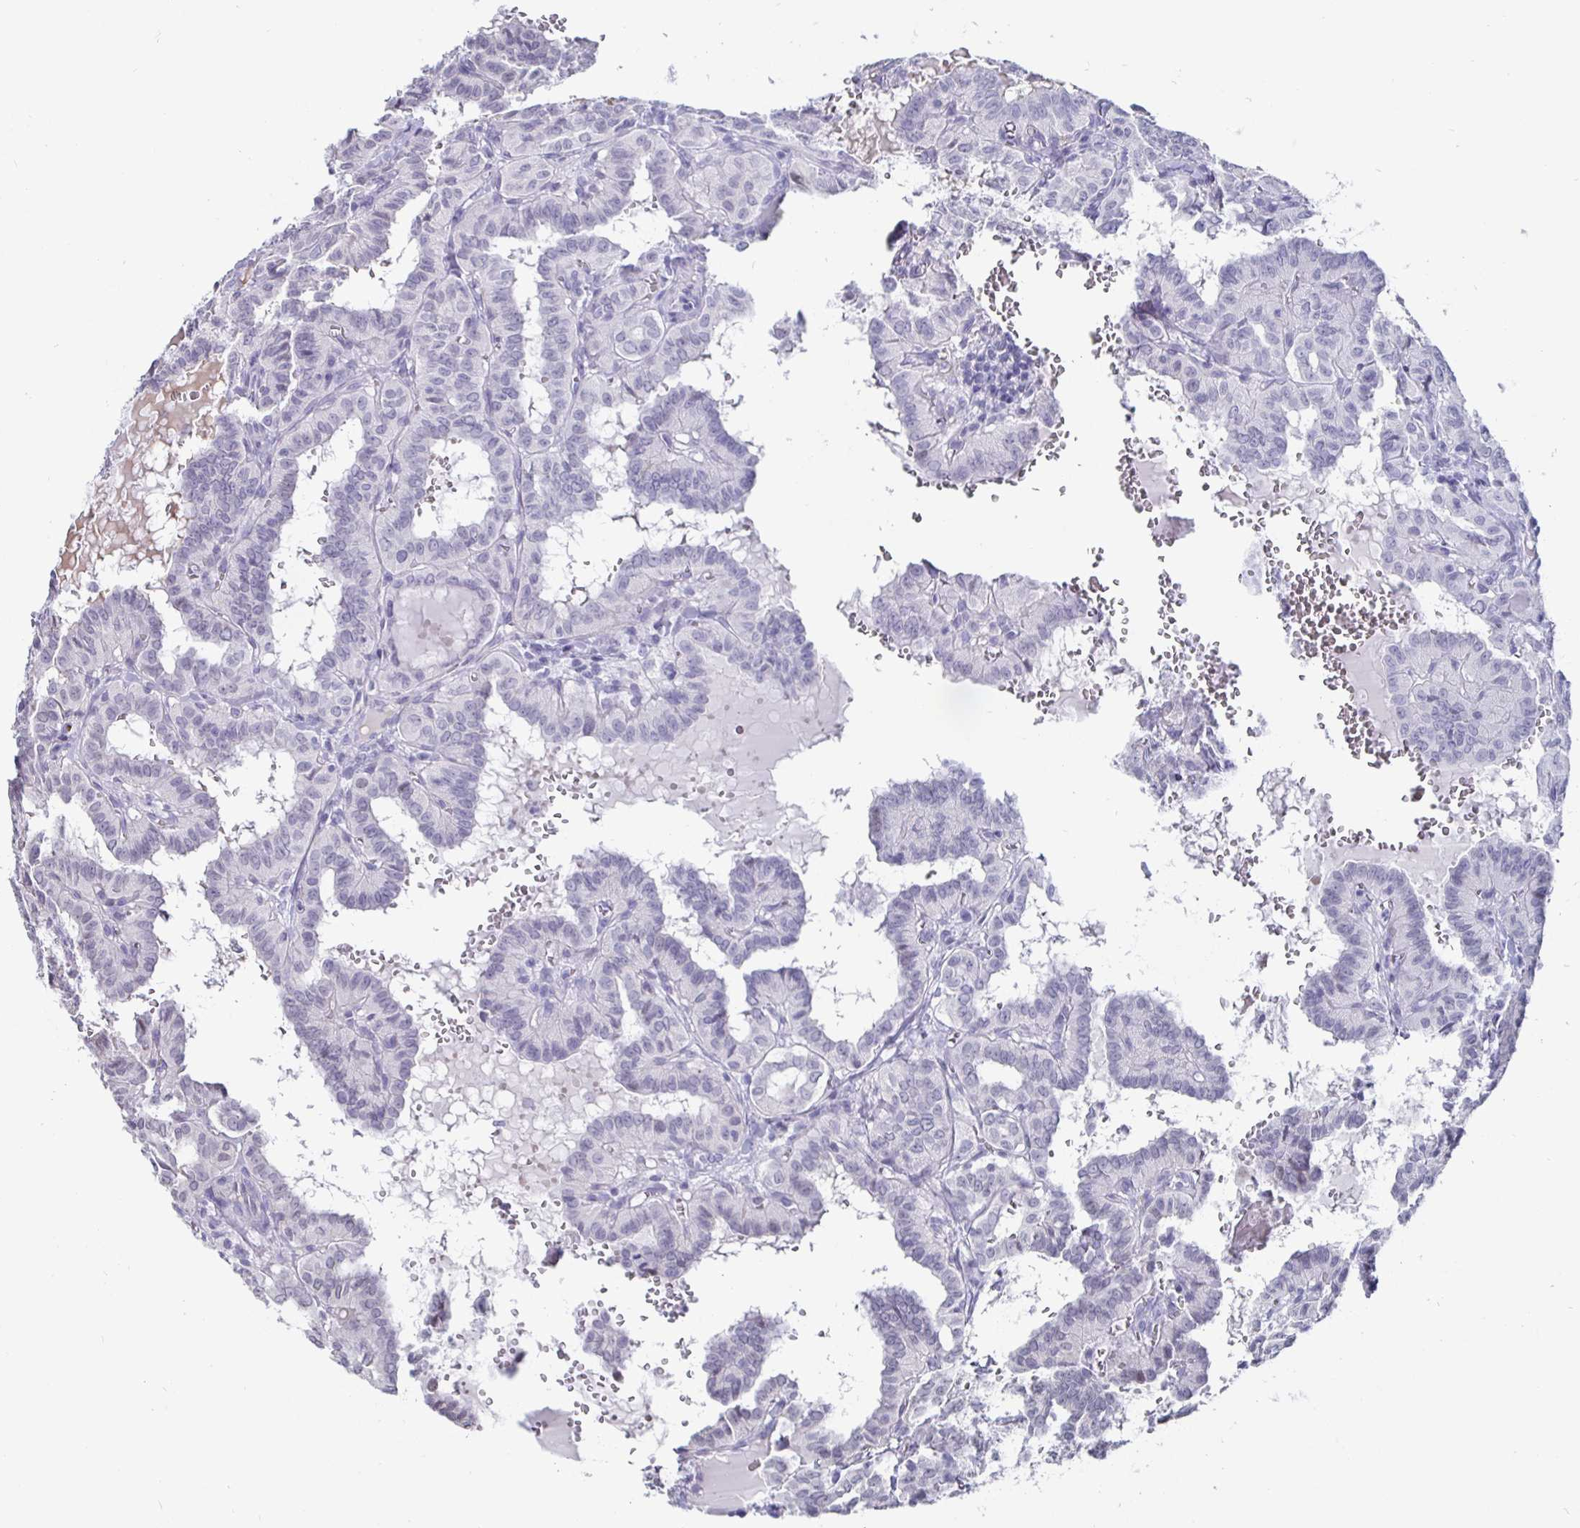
{"staining": {"intensity": "negative", "quantity": "none", "location": "none"}, "tissue": "thyroid cancer", "cell_type": "Tumor cells", "image_type": "cancer", "snomed": [{"axis": "morphology", "description": "Papillary adenocarcinoma, NOS"}, {"axis": "topography", "description": "Thyroid gland"}], "caption": "Tumor cells are negative for brown protein staining in thyroid cancer. Nuclei are stained in blue.", "gene": "OOSP2", "patient": {"sex": "female", "age": 21}}